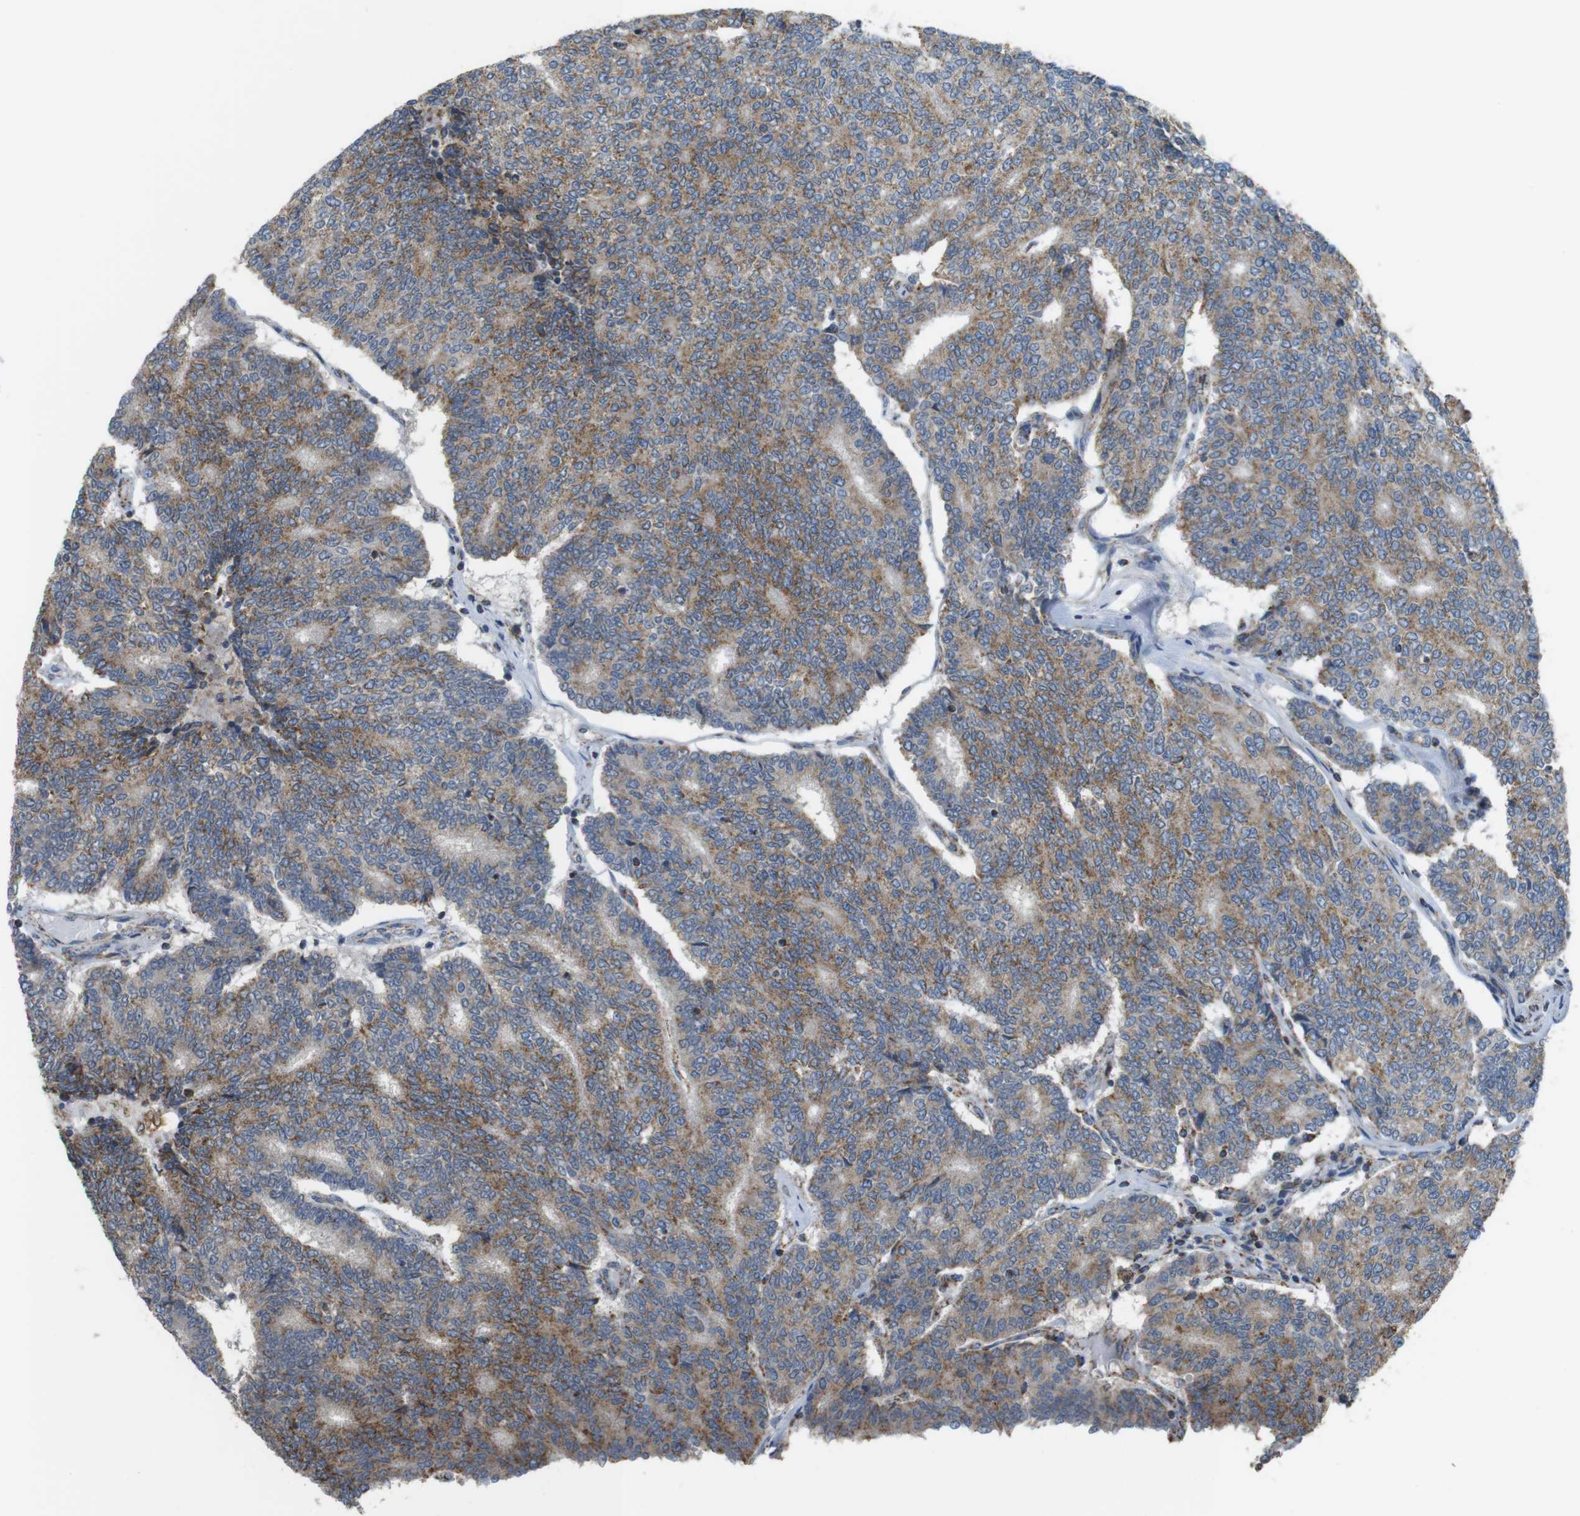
{"staining": {"intensity": "moderate", "quantity": ">75%", "location": "cytoplasmic/membranous"}, "tissue": "prostate cancer", "cell_type": "Tumor cells", "image_type": "cancer", "snomed": [{"axis": "morphology", "description": "Normal tissue, NOS"}, {"axis": "morphology", "description": "Adenocarcinoma, High grade"}, {"axis": "topography", "description": "Prostate"}, {"axis": "topography", "description": "Seminal veicle"}], "caption": "DAB (3,3'-diaminobenzidine) immunohistochemical staining of human adenocarcinoma (high-grade) (prostate) reveals moderate cytoplasmic/membranous protein staining in approximately >75% of tumor cells.", "gene": "GRIK2", "patient": {"sex": "male", "age": 55}}